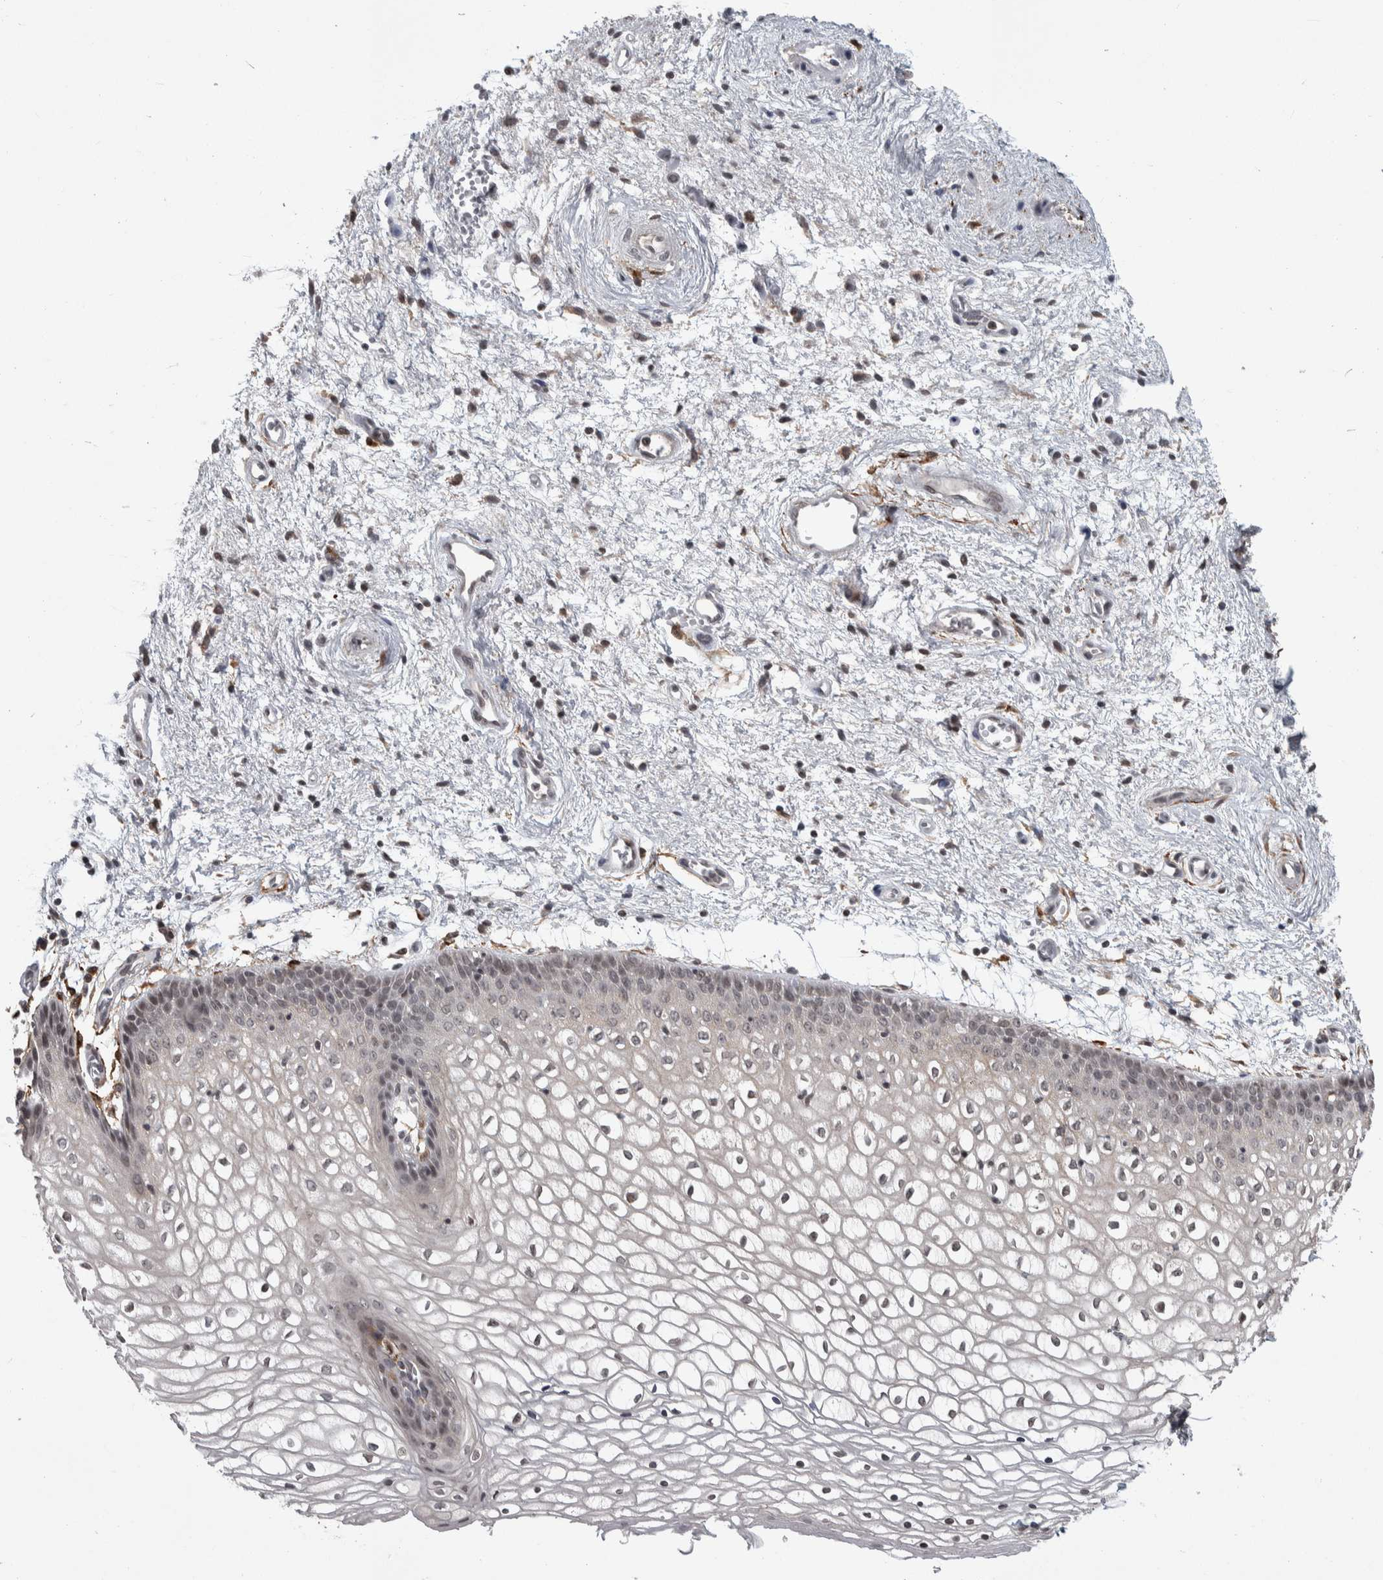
{"staining": {"intensity": "weak", "quantity": "<25%", "location": "nuclear"}, "tissue": "vagina", "cell_type": "Squamous epithelial cells", "image_type": "normal", "snomed": [{"axis": "morphology", "description": "Normal tissue, NOS"}, {"axis": "topography", "description": "Vagina"}], "caption": "IHC of normal human vagina reveals no expression in squamous epithelial cells.", "gene": "ZSCAN21", "patient": {"sex": "female", "age": 34}}